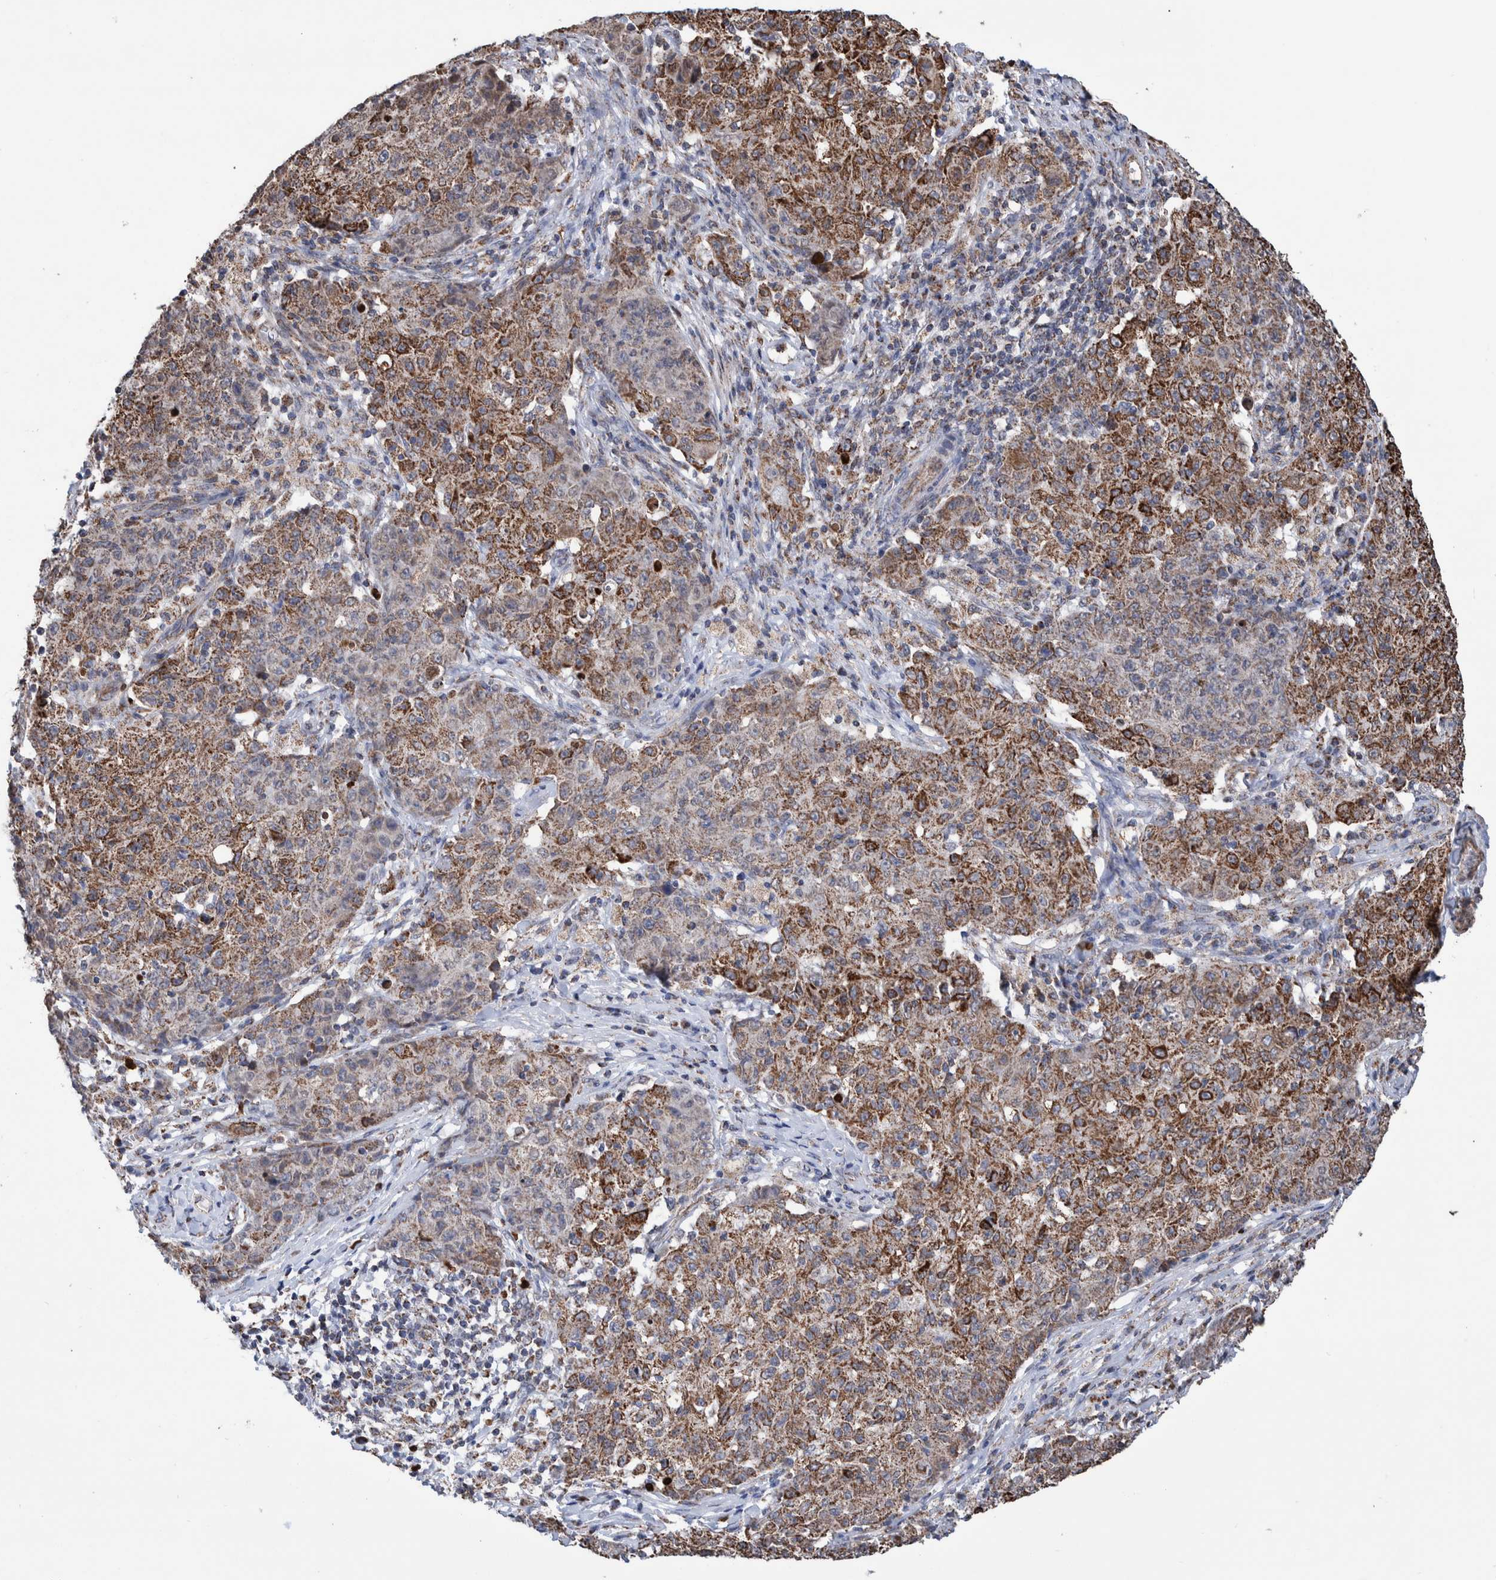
{"staining": {"intensity": "moderate", "quantity": ">75%", "location": "cytoplasmic/membranous"}, "tissue": "ovarian cancer", "cell_type": "Tumor cells", "image_type": "cancer", "snomed": [{"axis": "morphology", "description": "Carcinoma, endometroid"}, {"axis": "topography", "description": "Ovary"}], "caption": "This is a histology image of immunohistochemistry staining of ovarian endometroid carcinoma, which shows moderate expression in the cytoplasmic/membranous of tumor cells.", "gene": "DECR1", "patient": {"sex": "female", "age": 42}}